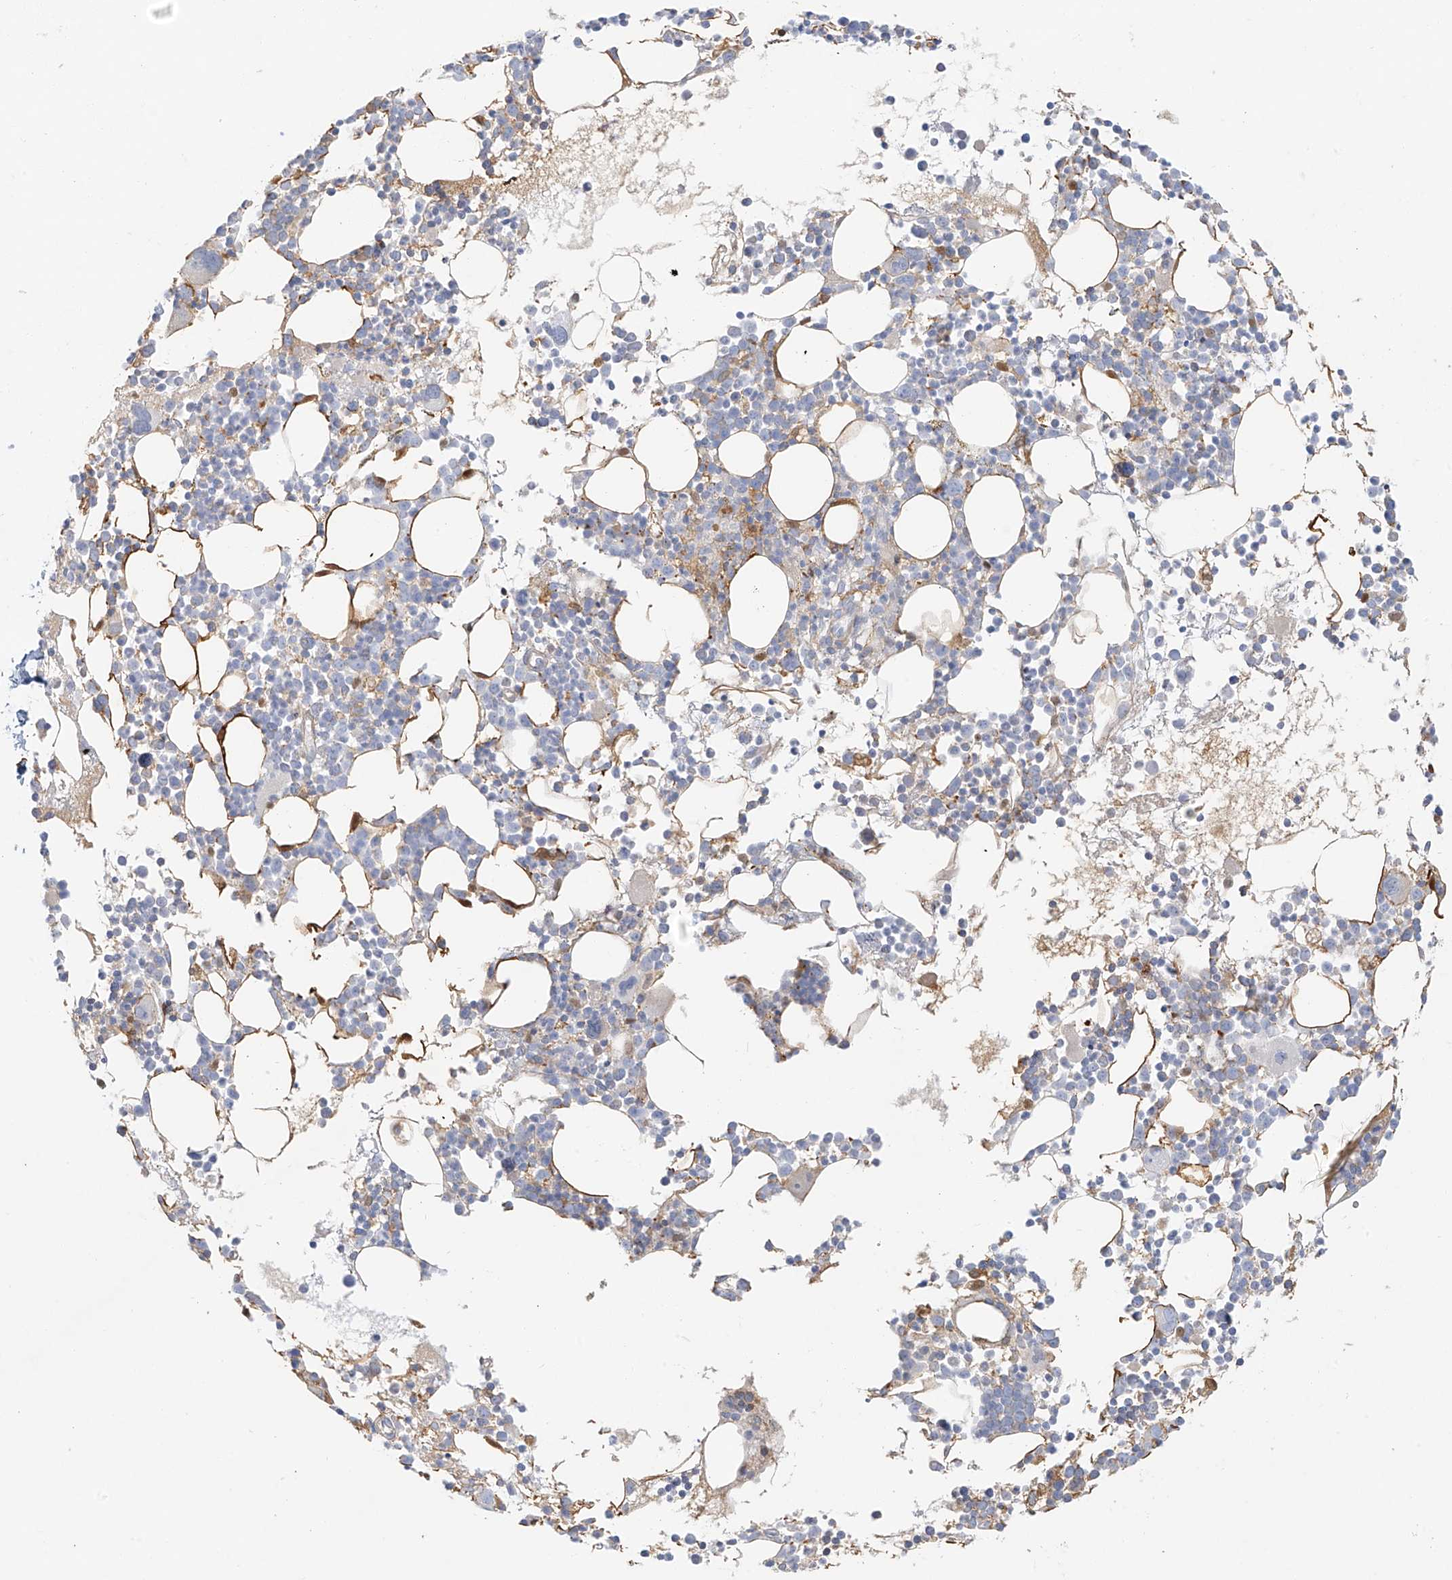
{"staining": {"intensity": "negative", "quantity": "none", "location": "none"}, "tissue": "bone marrow", "cell_type": "Hematopoietic cells", "image_type": "normal", "snomed": [{"axis": "morphology", "description": "Normal tissue, NOS"}, {"axis": "topography", "description": "Bone marrow"}], "caption": "The histopathology image shows no staining of hematopoietic cells in normal bone marrow. (Brightfield microscopy of DAB immunohistochemistry at high magnification).", "gene": "UPK1B", "patient": {"sex": "female", "age": 62}}